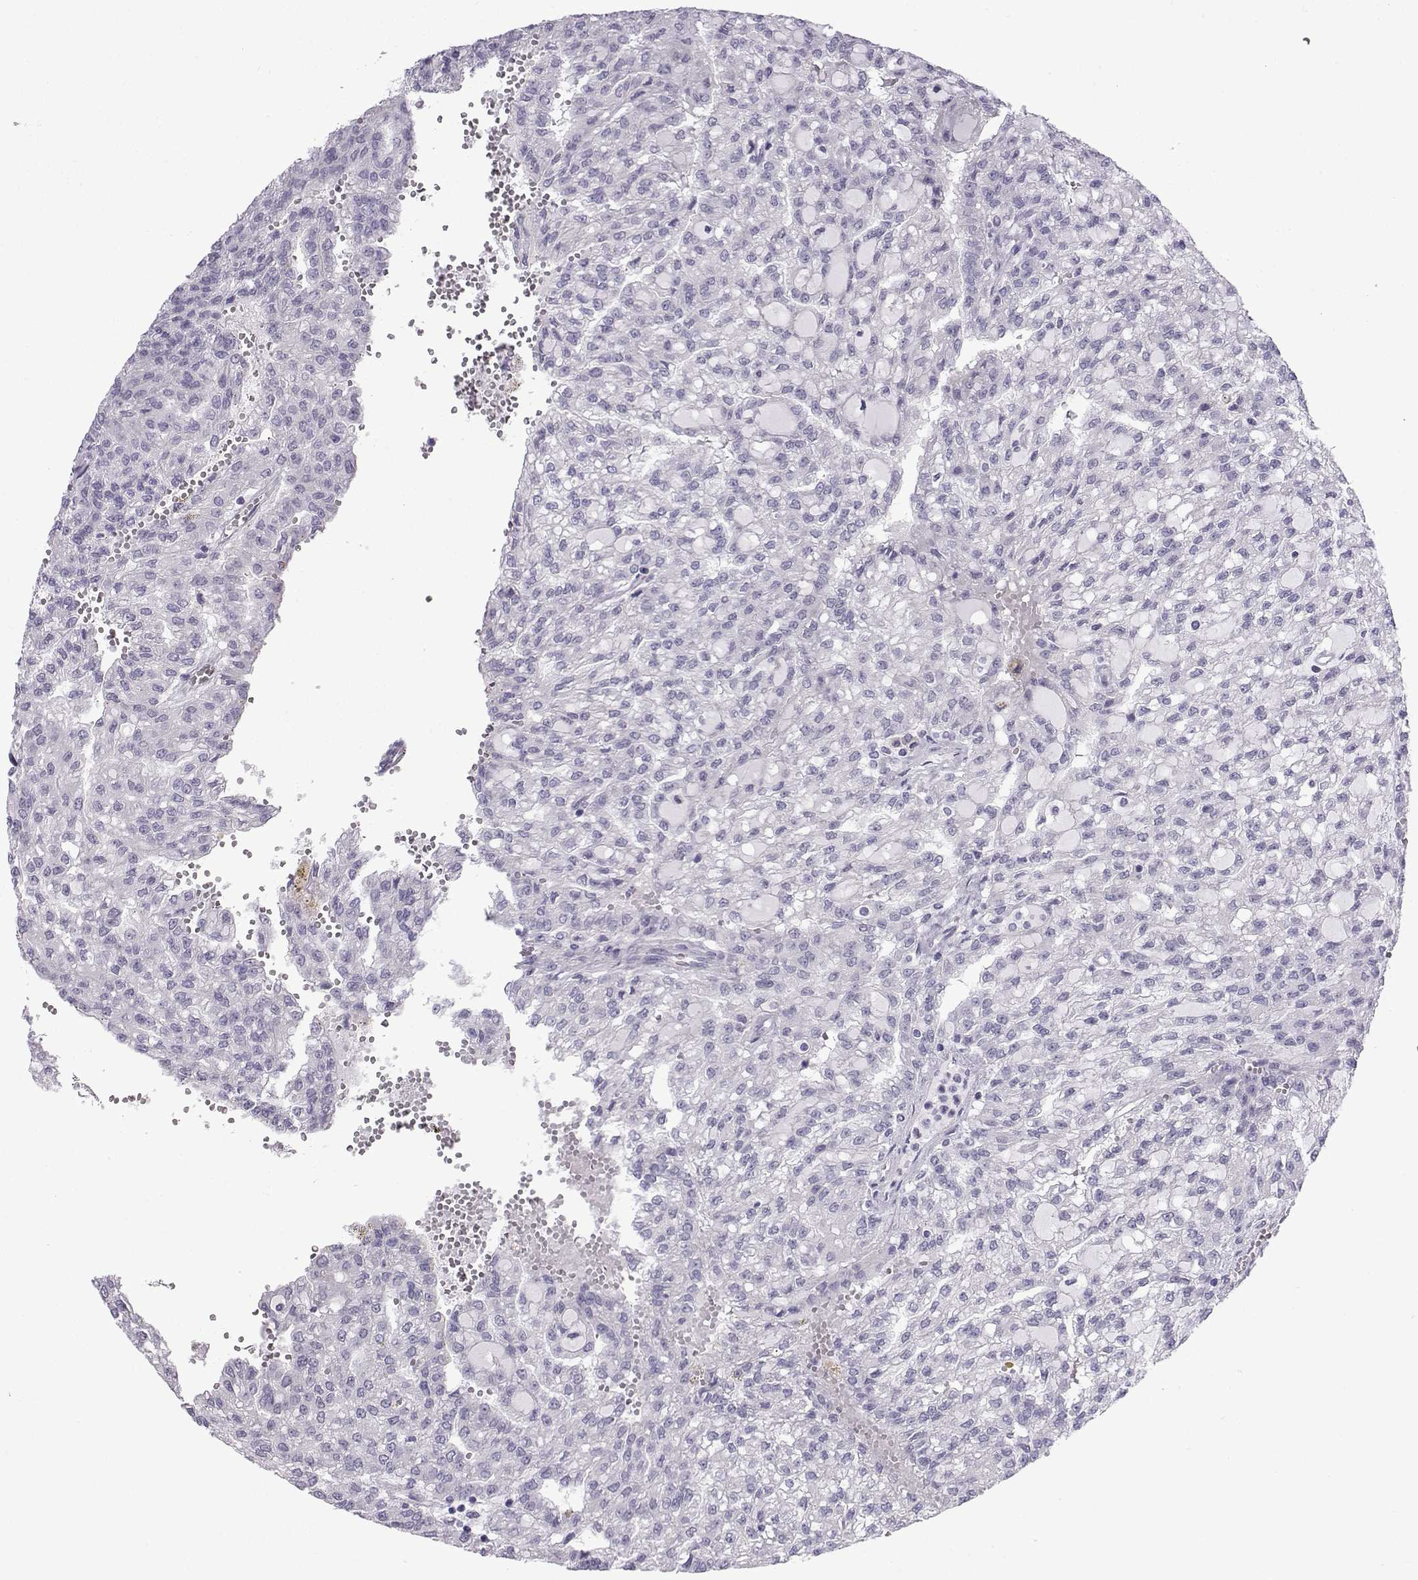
{"staining": {"intensity": "negative", "quantity": "none", "location": "none"}, "tissue": "renal cancer", "cell_type": "Tumor cells", "image_type": "cancer", "snomed": [{"axis": "morphology", "description": "Adenocarcinoma, NOS"}, {"axis": "topography", "description": "Kidney"}], "caption": "Immunohistochemistry (IHC) micrograph of renal cancer stained for a protein (brown), which displays no positivity in tumor cells.", "gene": "CFAP53", "patient": {"sex": "male", "age": 63}}